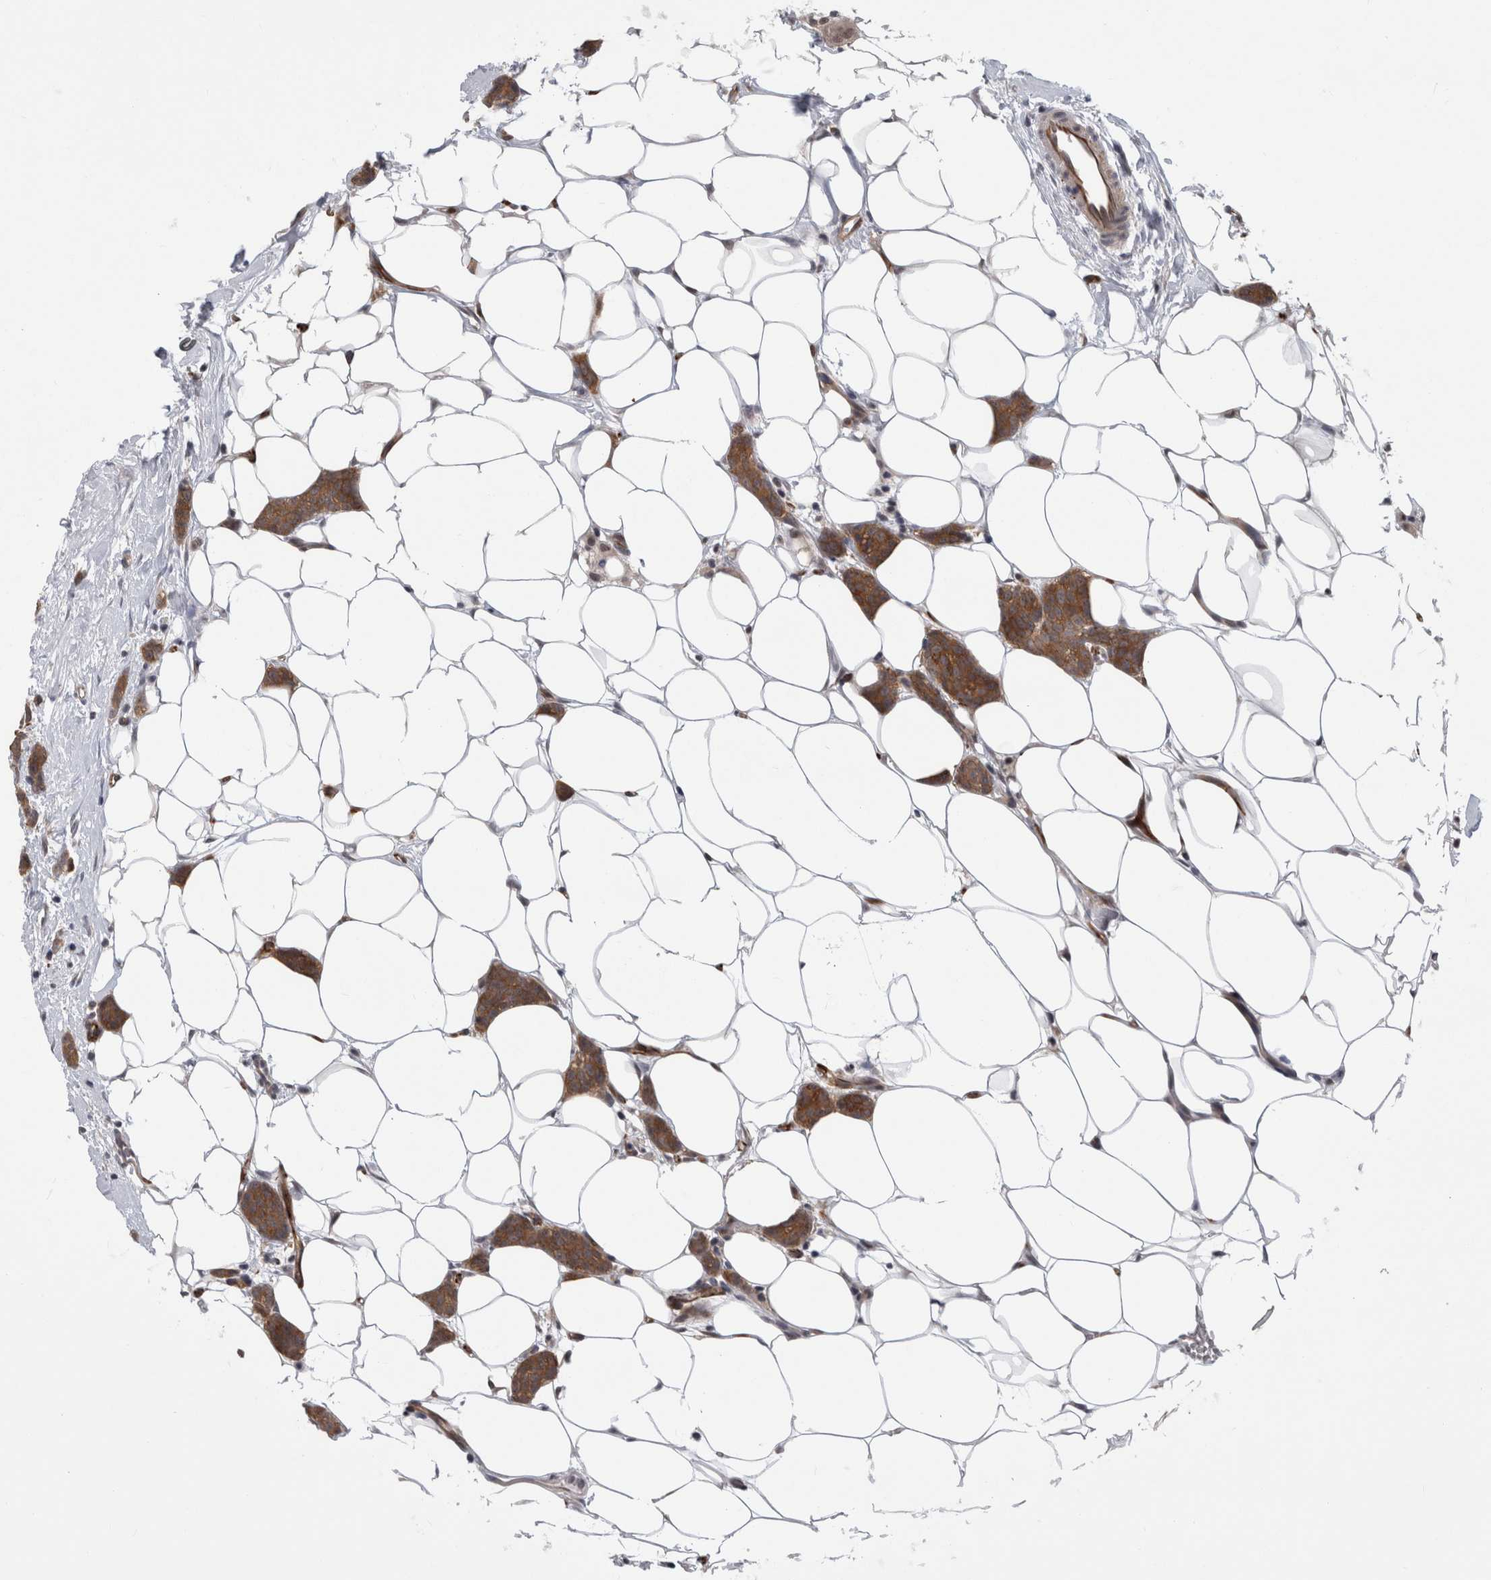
{"staining": {"intensity": "strong", "quantity": "25%-75%", "location": "cytoplasmic/membranous"}, "tissue": "breast cancer", "cell_type": "Tumor cells", "image_type": "cancer", "snomed": [{"axis": "morphology", "description": "Lobular carcinoma"}, {"axis": "topography", "description": "Skin"}, {"axis": "topography", "description": "Breast"}], "caption": "This is a photomicrograph of IHC staining of breast cancer (lobular carcinoma), which shows strong expression in the cytoplasmic/membranous of tumor cells.", "gene": "FAM83H", "patient": {"sex": "female", "age": 46}}